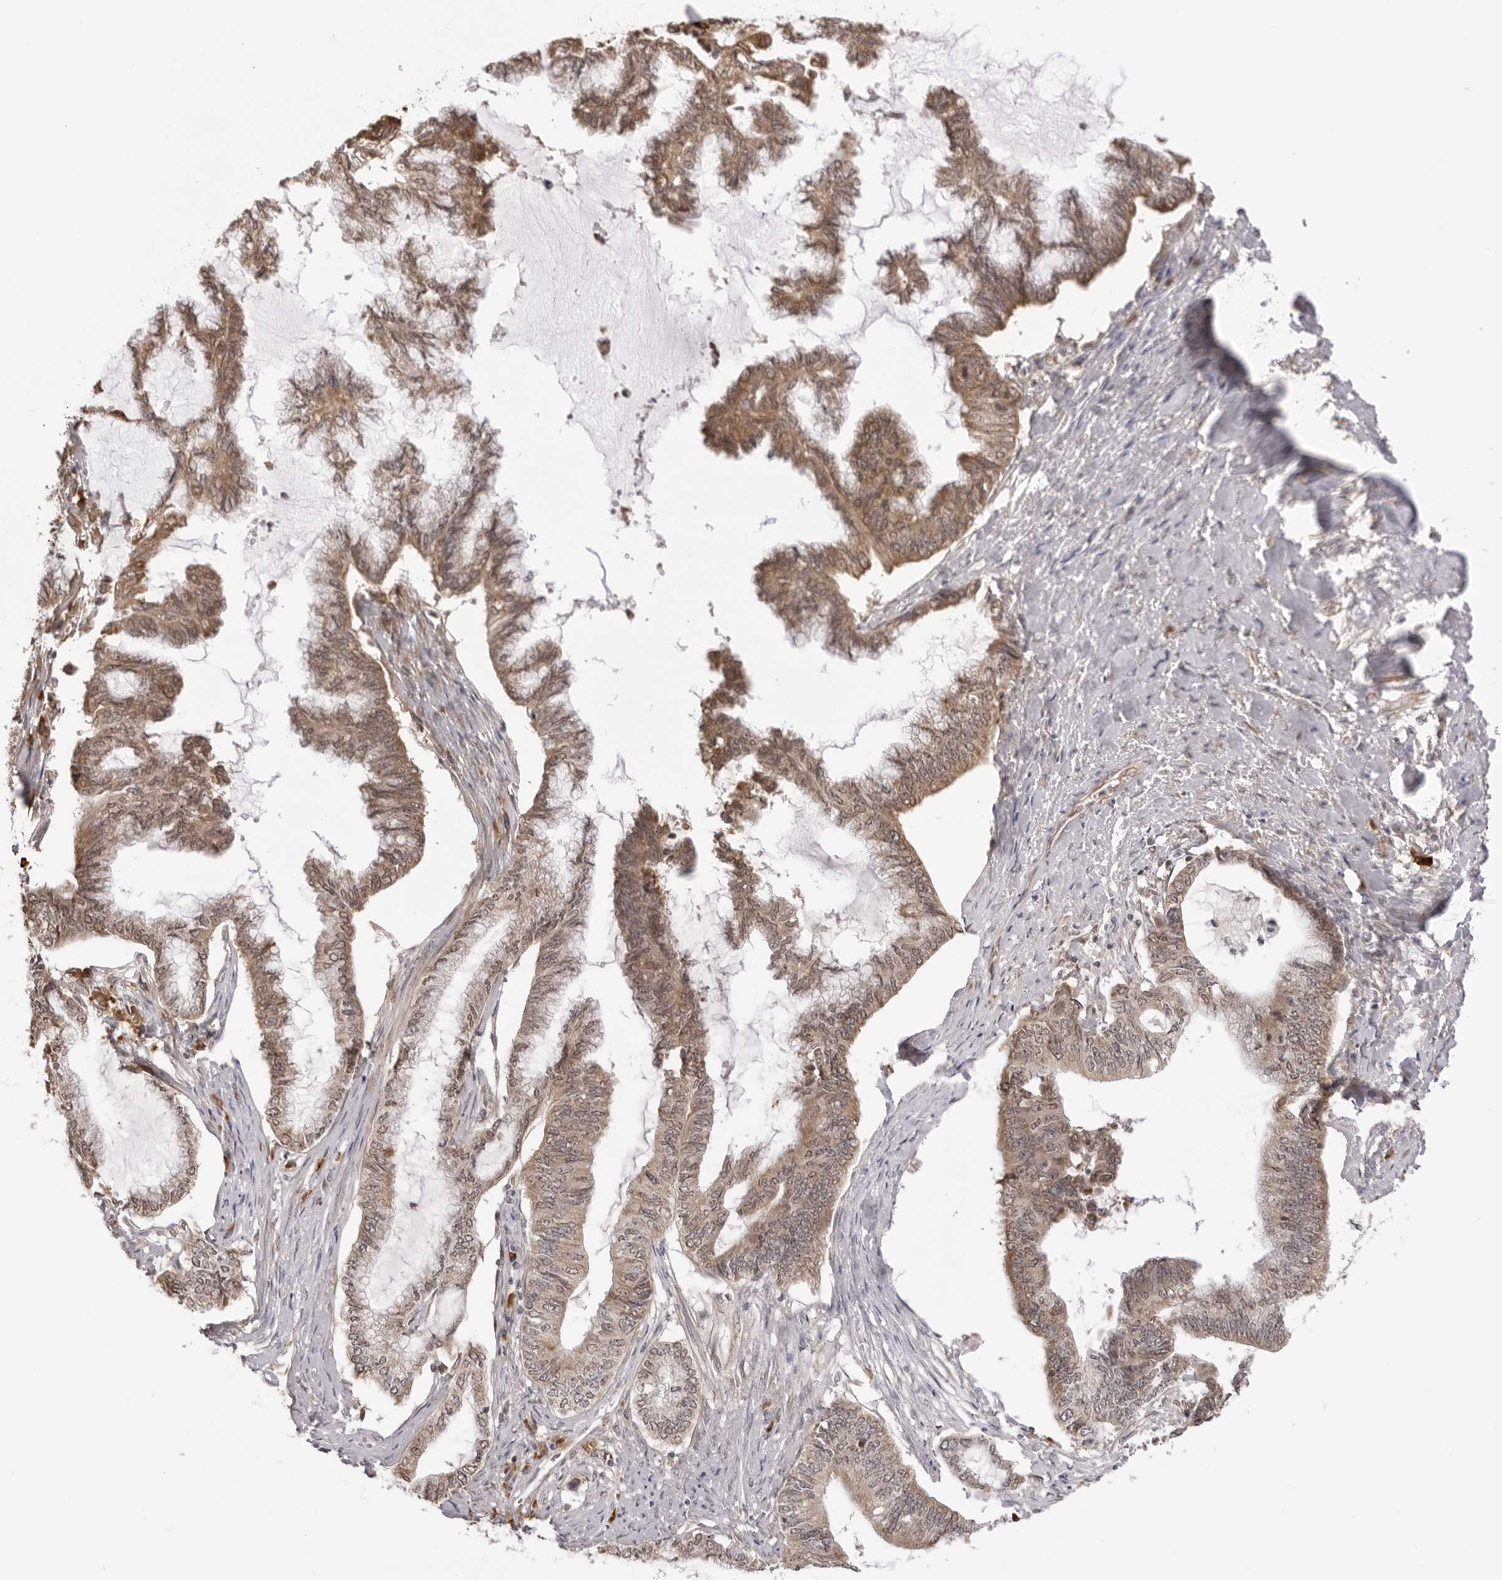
{"staining": {"intensity": "moderate", "quantity": ">75%", "location": "cytoplasmic/membranous"}, "tissue": "endometrial cancer", "cell_type": "Tumor cells", "image_type": "cancer", "snomed": [{"axis": "morphology", "description": "Adenocarcinoma, NOS"}, {"axis": "topography", "description": "Endometrium"}], "caption": "A high-resolution image shows IHC staining of endometrial cancer, which demonstrates moderate cytoplasmic/membranous staining in about >75% of tumor cells.", "gene": "ZC3H11A", "patient": {"sex": "female", "age": 86}}